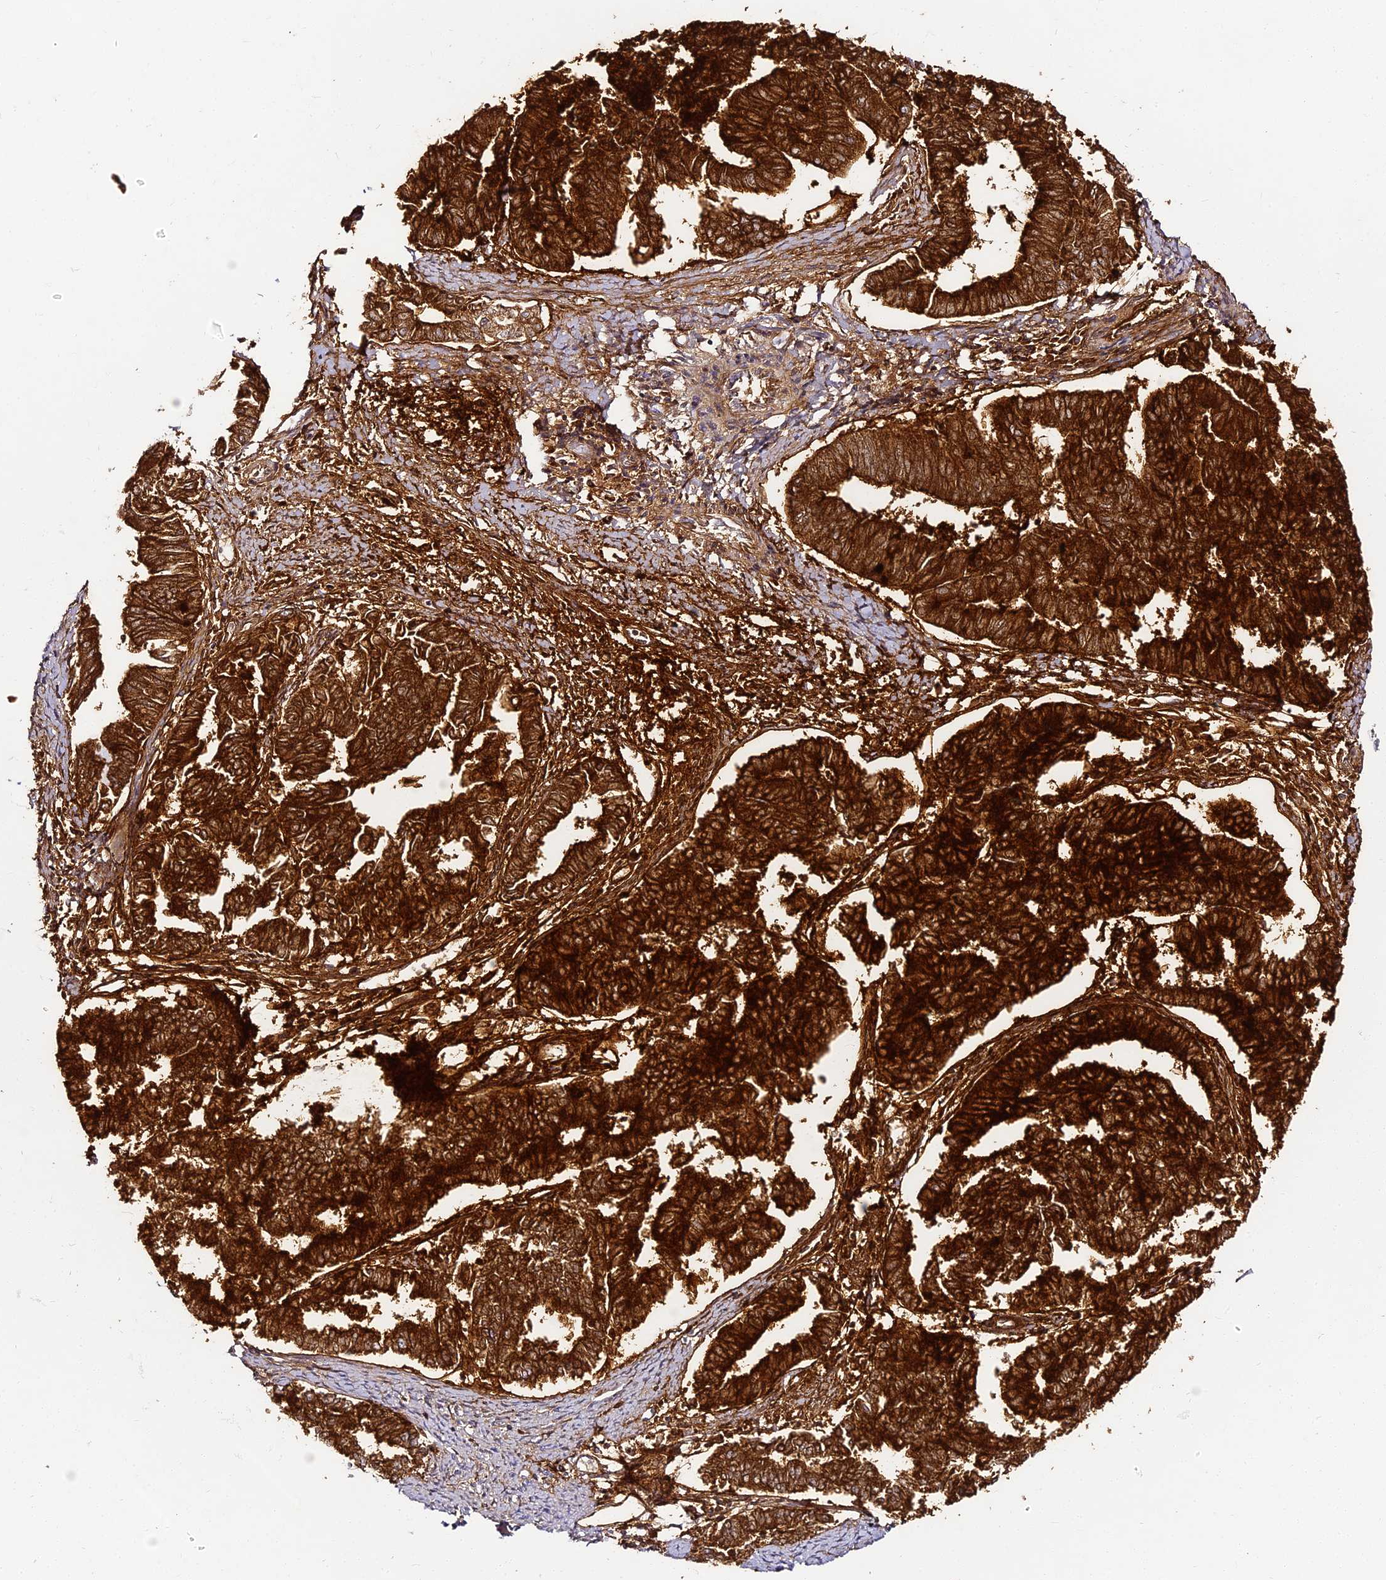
{"staining": {"intensity": "strong", "quantity": ">75%", "location": "cytoplasmic/membranous"}, "tissue": "endometrial cancer", "cell_type": "Tumor cells", "image_type": "cancer", "snomed": [{"axis": "morphology", "description": "Adenocarcinoma, NOS"}, {"axis": "topography", "description": "Endometrium"}], "caption": "IHC of adenocarcinoma (endometrial) displays high levels of strong cytoplasmic/membranous expression in about >75% of tumor cells. (DAB (3,3'-diaminobenzidine) IHC with brightfield microscopy, high magnification).", "gene": "ALPG", "patient": {"sex": "female", "age": 79}}